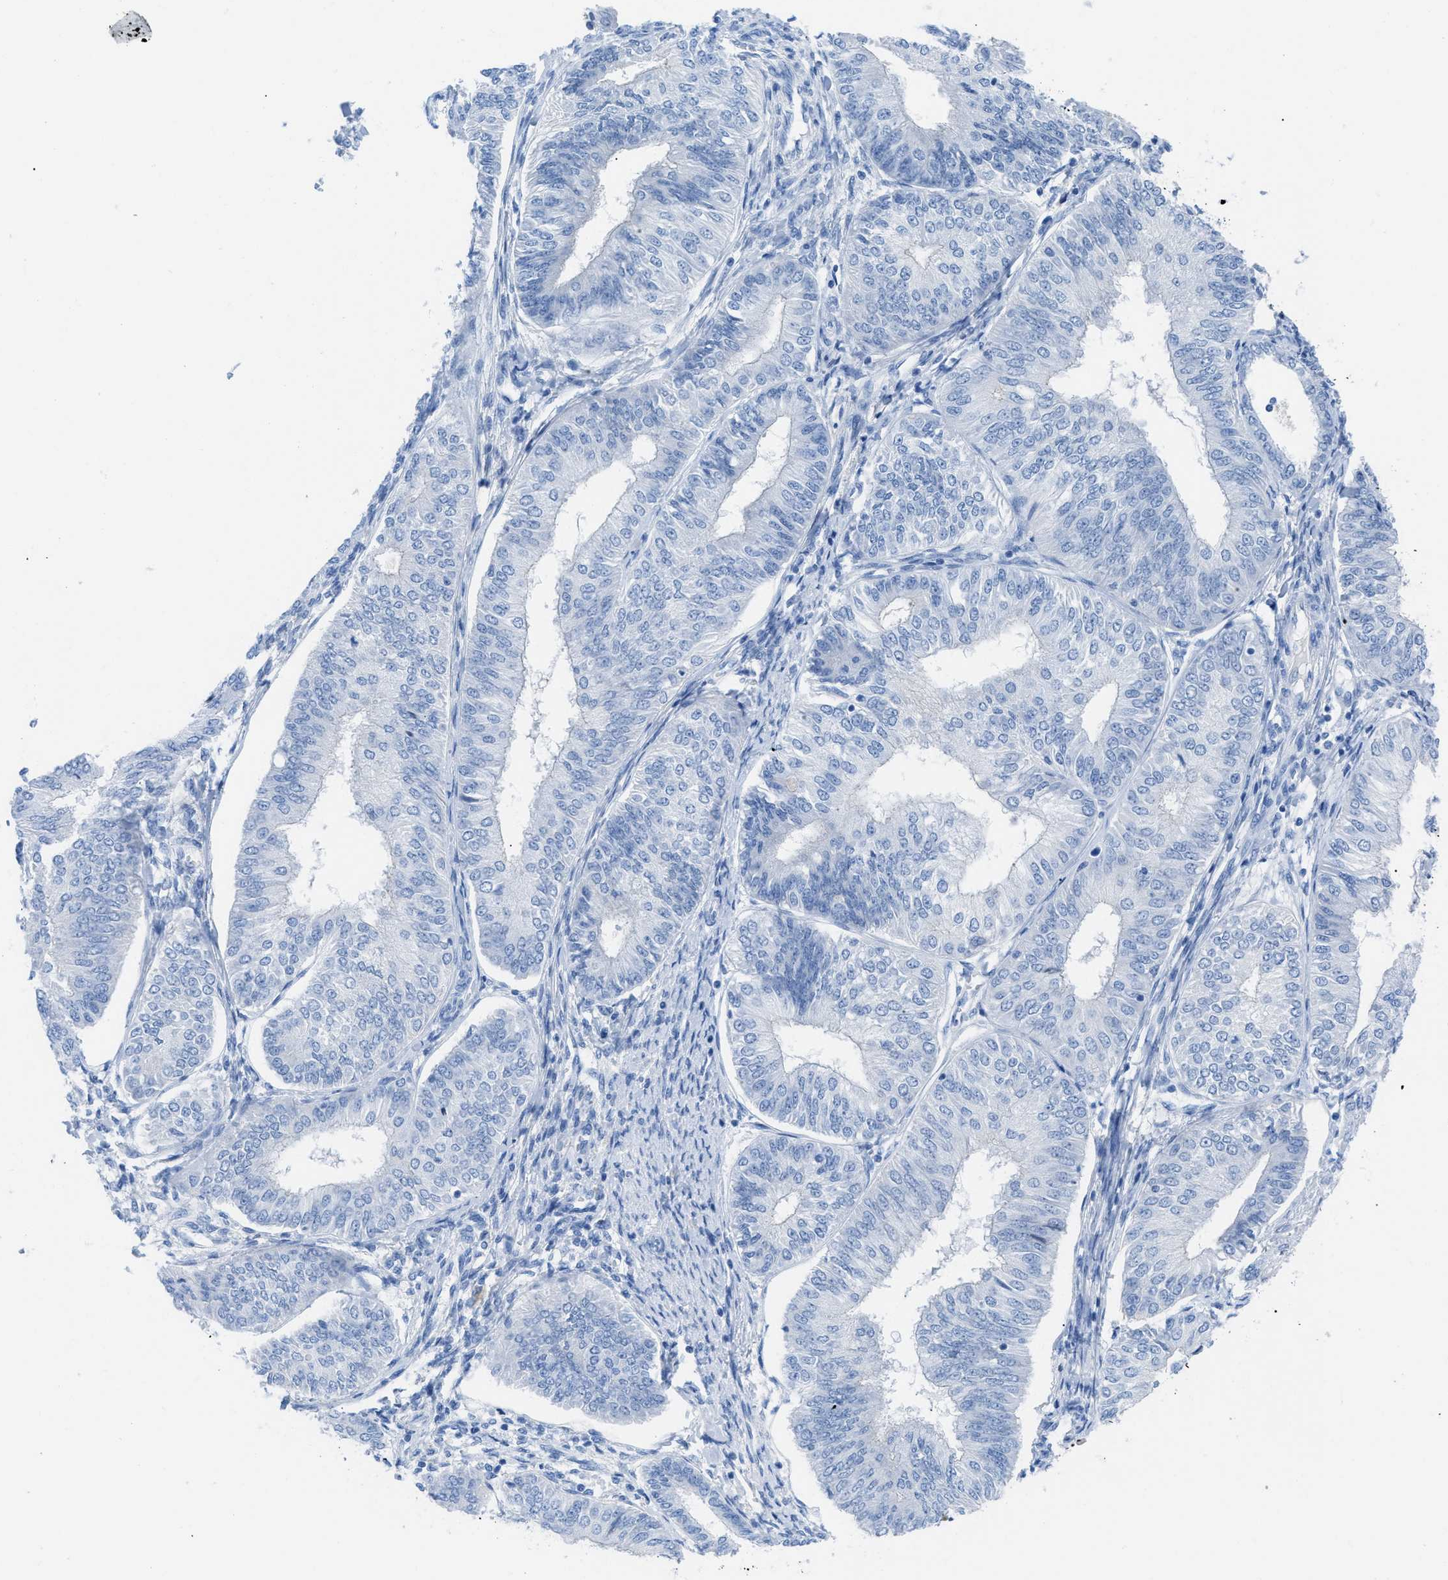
{"staining": {"intensity": "negative", "quantity": "none", "location": "none"}, "tissue": "endometrial cancer", "cell_type": "Tumor cells", "image_type": "cancer", "snomed": [{"axis": "morphology", "description": "Adenocarcinoma, NOS"}, {"axis": "topography", "description": "Endometrium"}], "caption": "An immunohistochemistry (IHC) photomicrograph of adenocarcinoma (endometrial) is shown. There is no staining in tumor cells of adenocarcinoma (endometrial).", "gene": "TCL1A", "patient": {"sex": "female", "age": 58}}